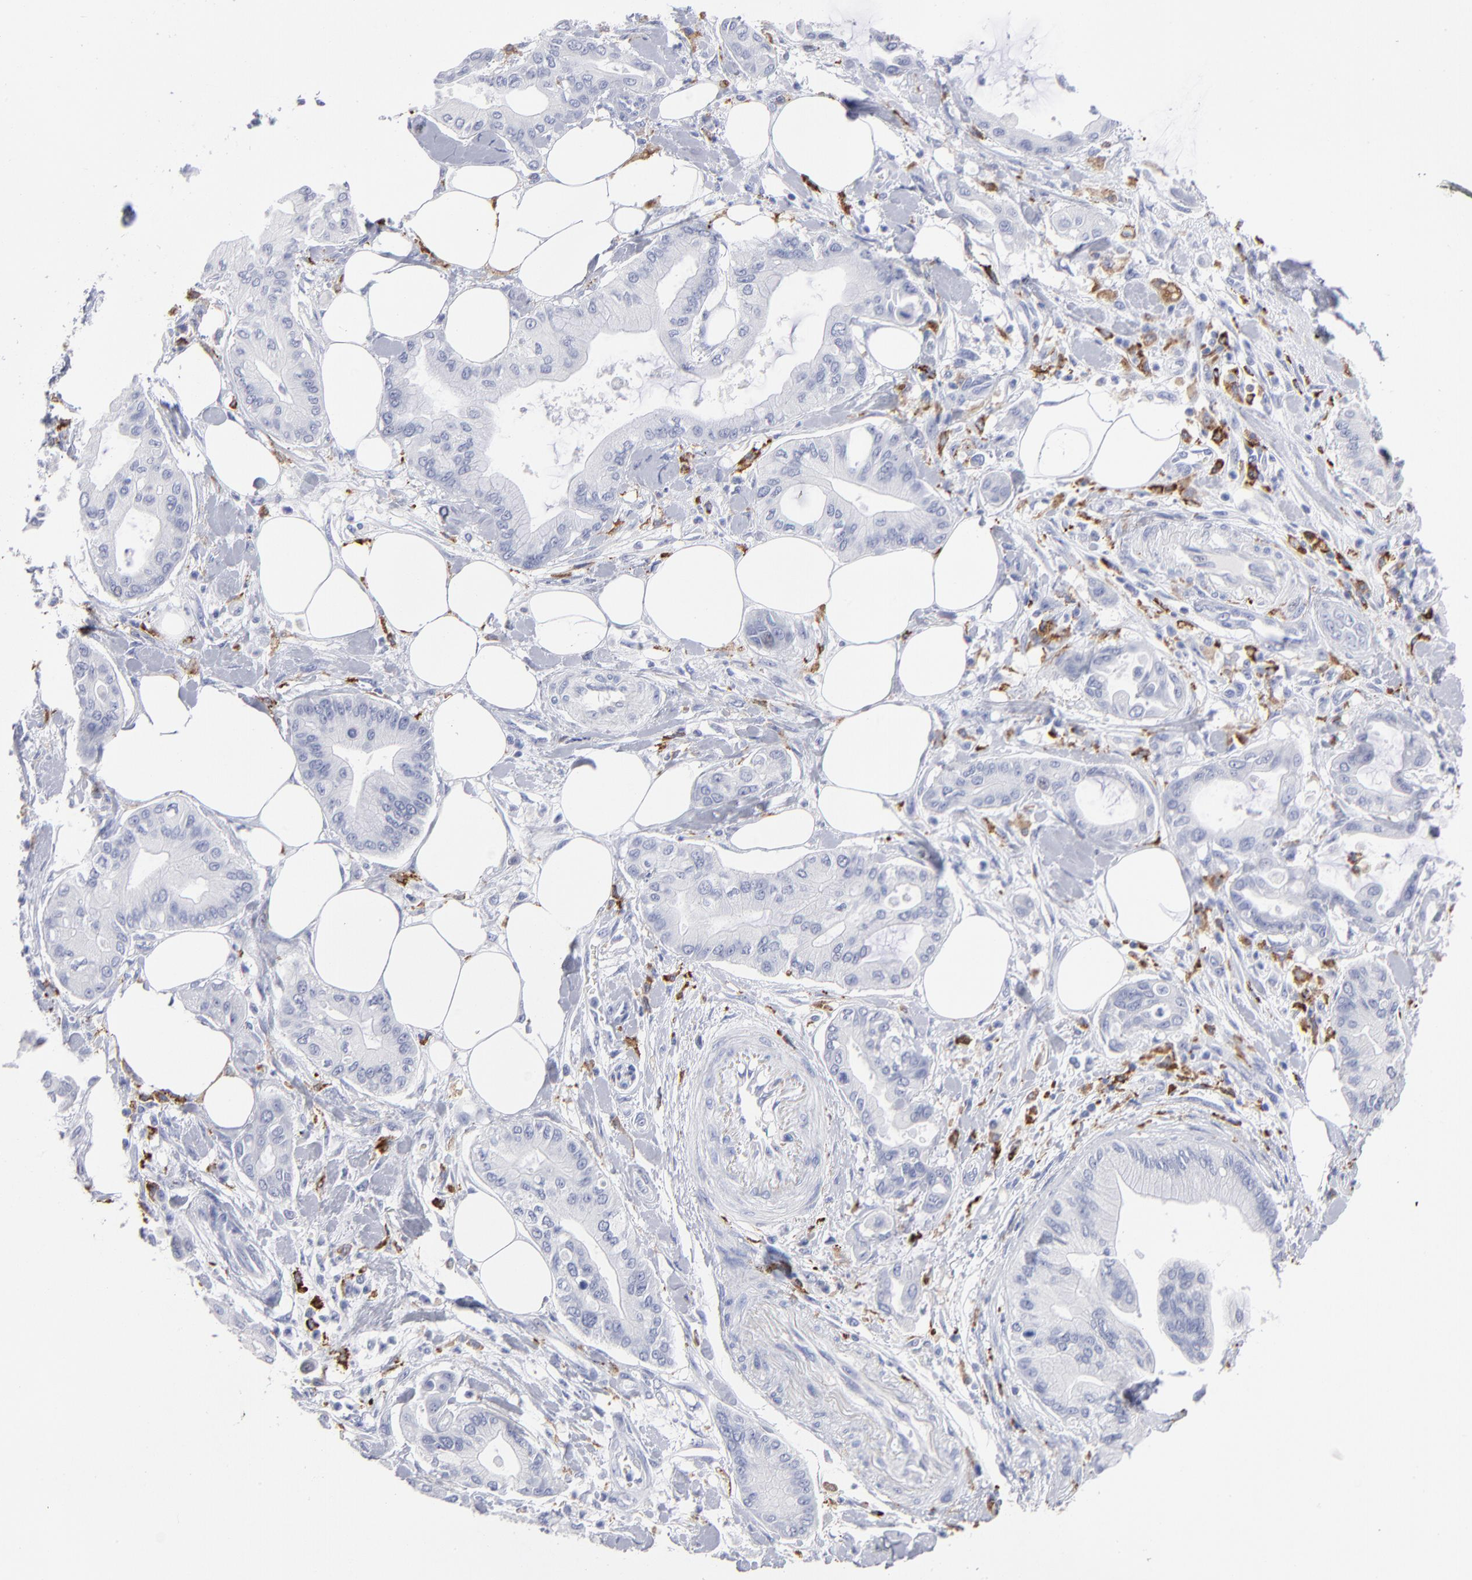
{"staining": {"intensity": "negative", "quantity": "none", "location": "none"}, "tissue": "pancreatic cancer", "cell_type": "Tumor cells", "image_type": "cancer", "snomed": [{"axis": "morphology", "description": "Adenocarcinoma, NOS"}, {"axis": "morphology", "description": "Adenocarcinoma, metastatic, NOS"}, {"axis": "topography", "description": "Lymph node"}, {"axis": "topography", "description": "Pancreas"}, {"axis": "topography", "description": "Duodenum"}], "caption": "IHC image of neoplastic tissue: metastatic adenocarcinoma (pancreatic) stained with DAB (3,3'-diaminobenzidine) demonstrates no significant protein positivity in tumor cells. (Immunohistochemistry (ihc), brightfield microscopy, high magnification).", "gene": "CD180", "patient": {"sex": "female", "age": 64}}